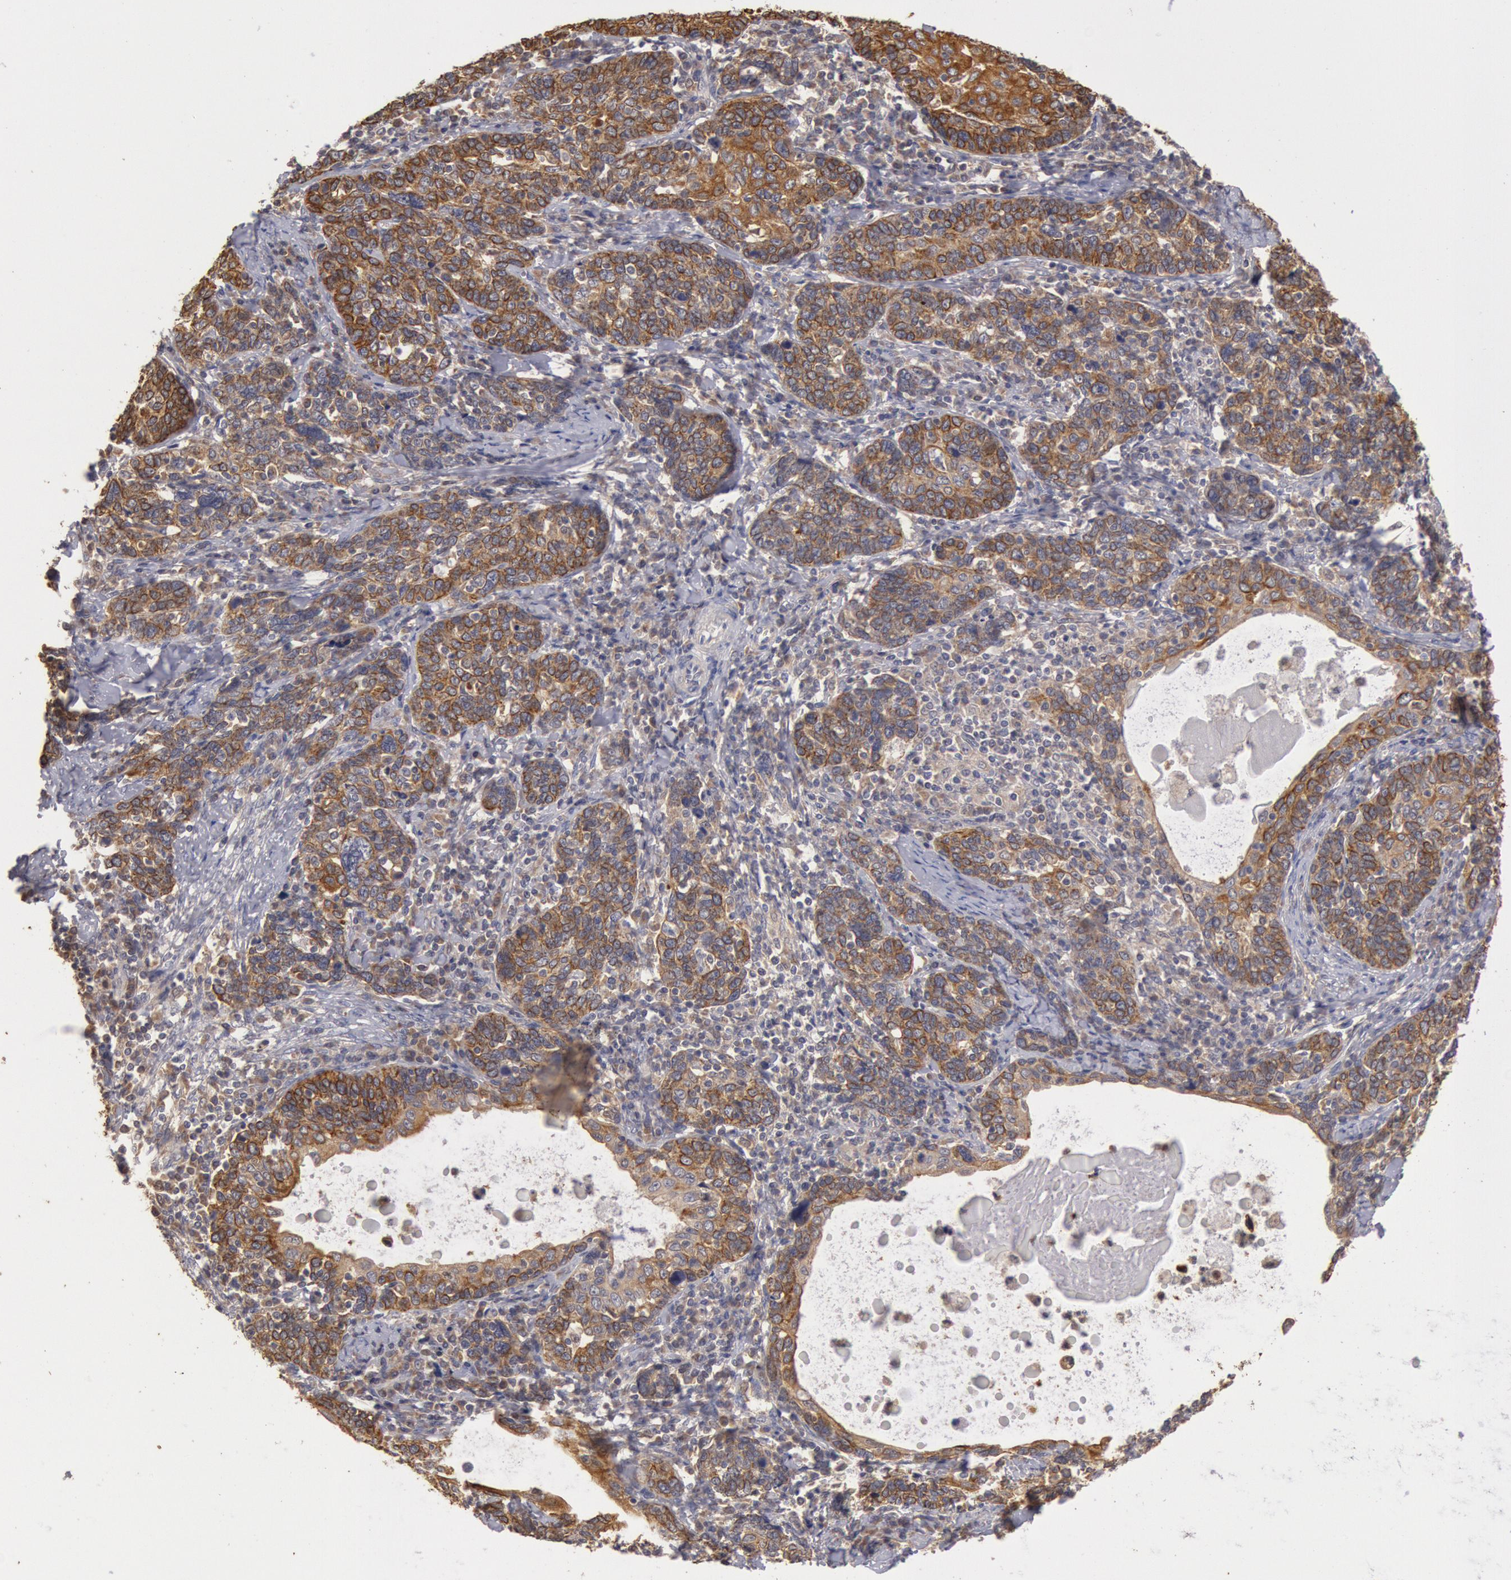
{"staining": {"intensity": "strong", "quantity": ">75%", "location": "cytoplasmic/membranous"}, "tissue": "cervical cancer", "cell_type": "Tumor cells", "image_type": "cancer", "snomed": [{"axis": "morphology", "description": "Squamous cell carcinoma, NOS"}, {"axis": "topography", "description": "Cervix"}], "caption": "Immunohistochemical staining of squamous cell carcinoma (cervical) exhibits high levels of strong cytoplasmic/membranous protein staining in approximately >75% of tumor cells.", "gene": "PLA2G6", "patient": {"sex": "female", "age": 41}}